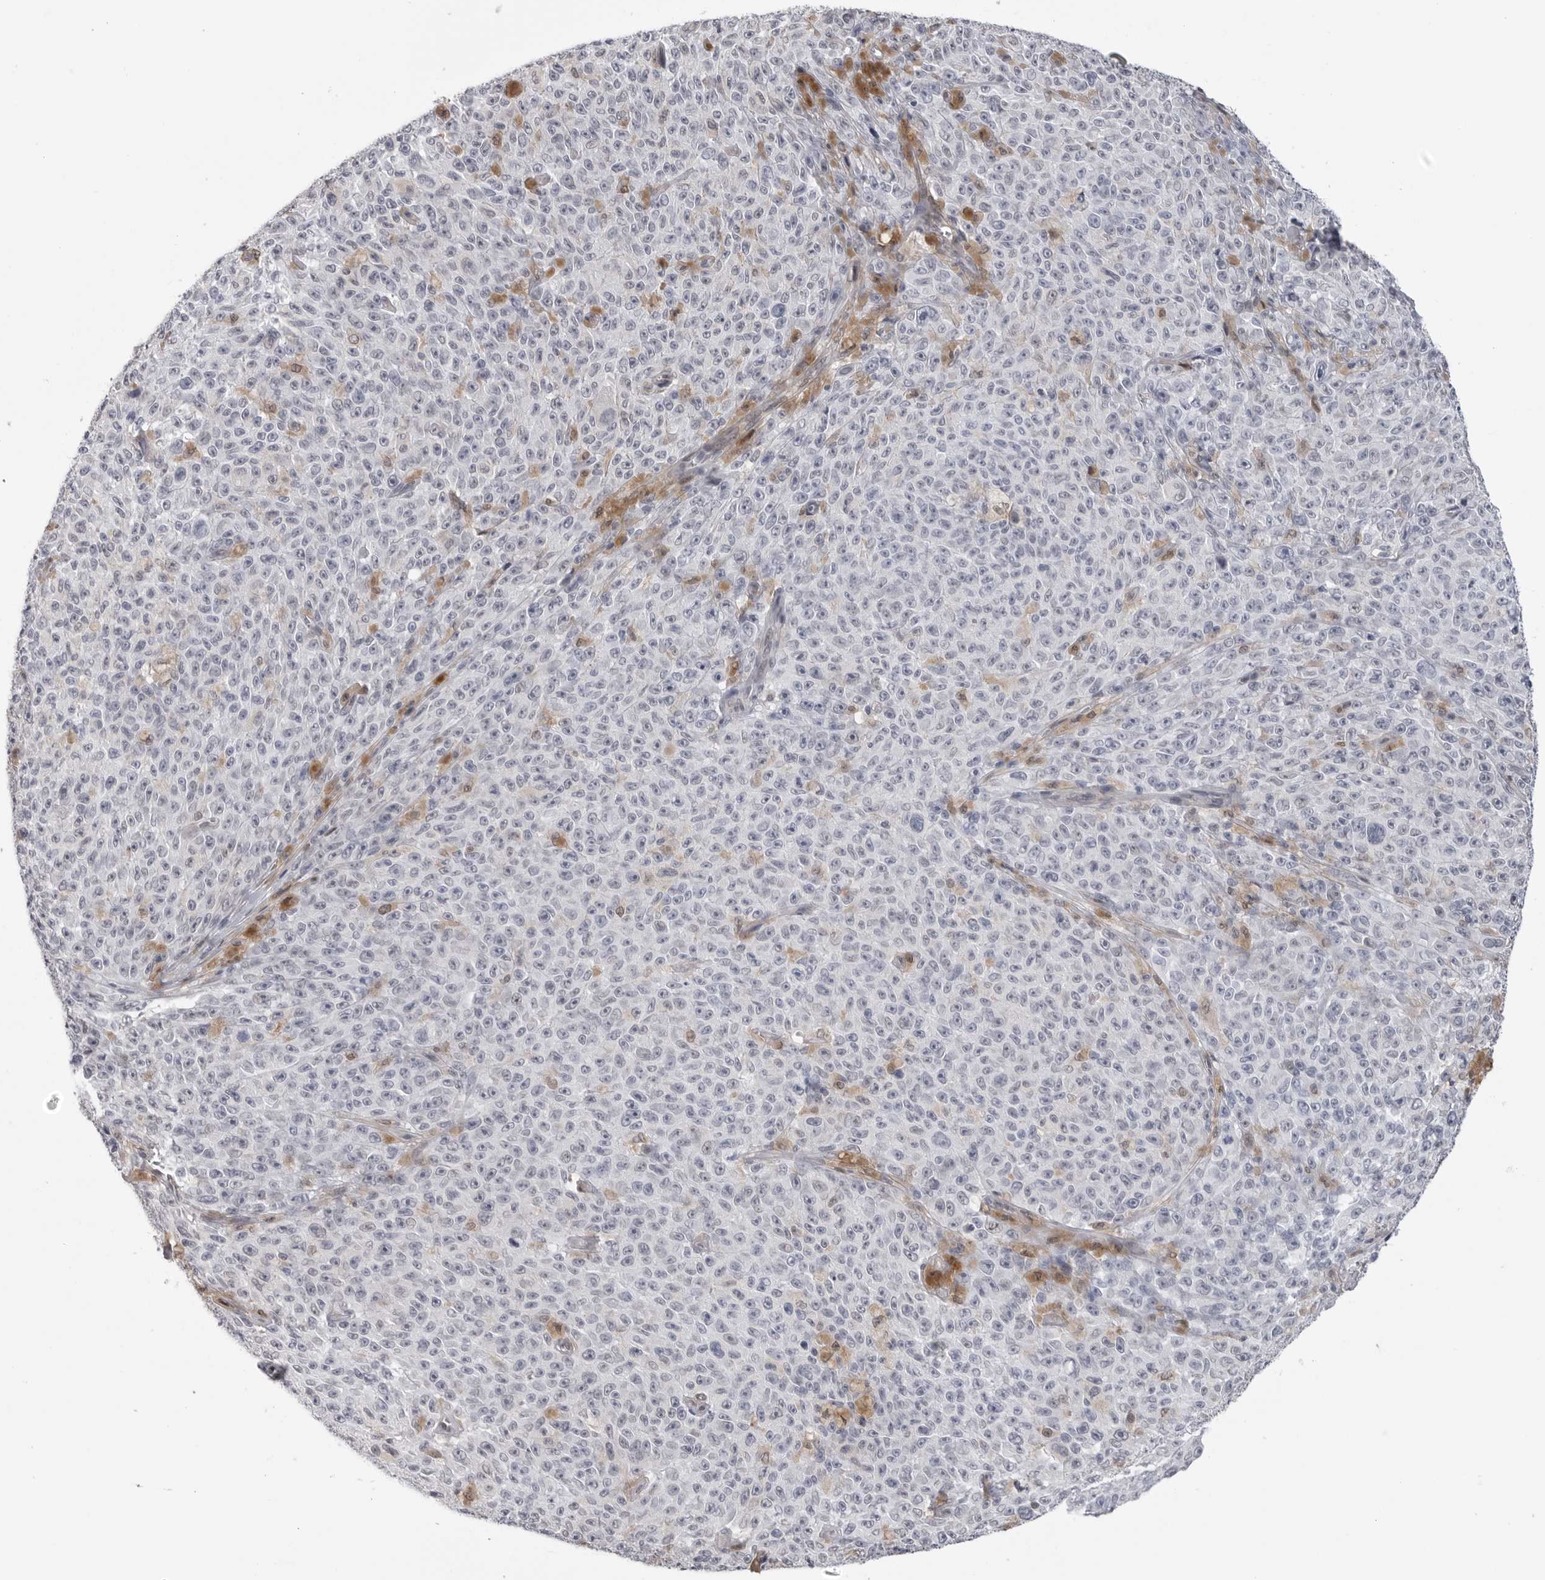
{"staining": {"intensity": "negative", "quantity": "none", "location": "none"}, "tissue": "melanoma", "cell_type": "Tumor cells", "image_type": "cancer", "snomed": [{"axis": "morphology", "description": "Malignant melanoma, NOS"}, {"axis": "topography", "description": "Skin"}], "caption": "The immunohistochemistry (IHC) histopathology image has no significant expression in tumor cells of malignant melanoma tissue.", "gene": "PNPO", "patient": {"sex": "female", "age": 82}}